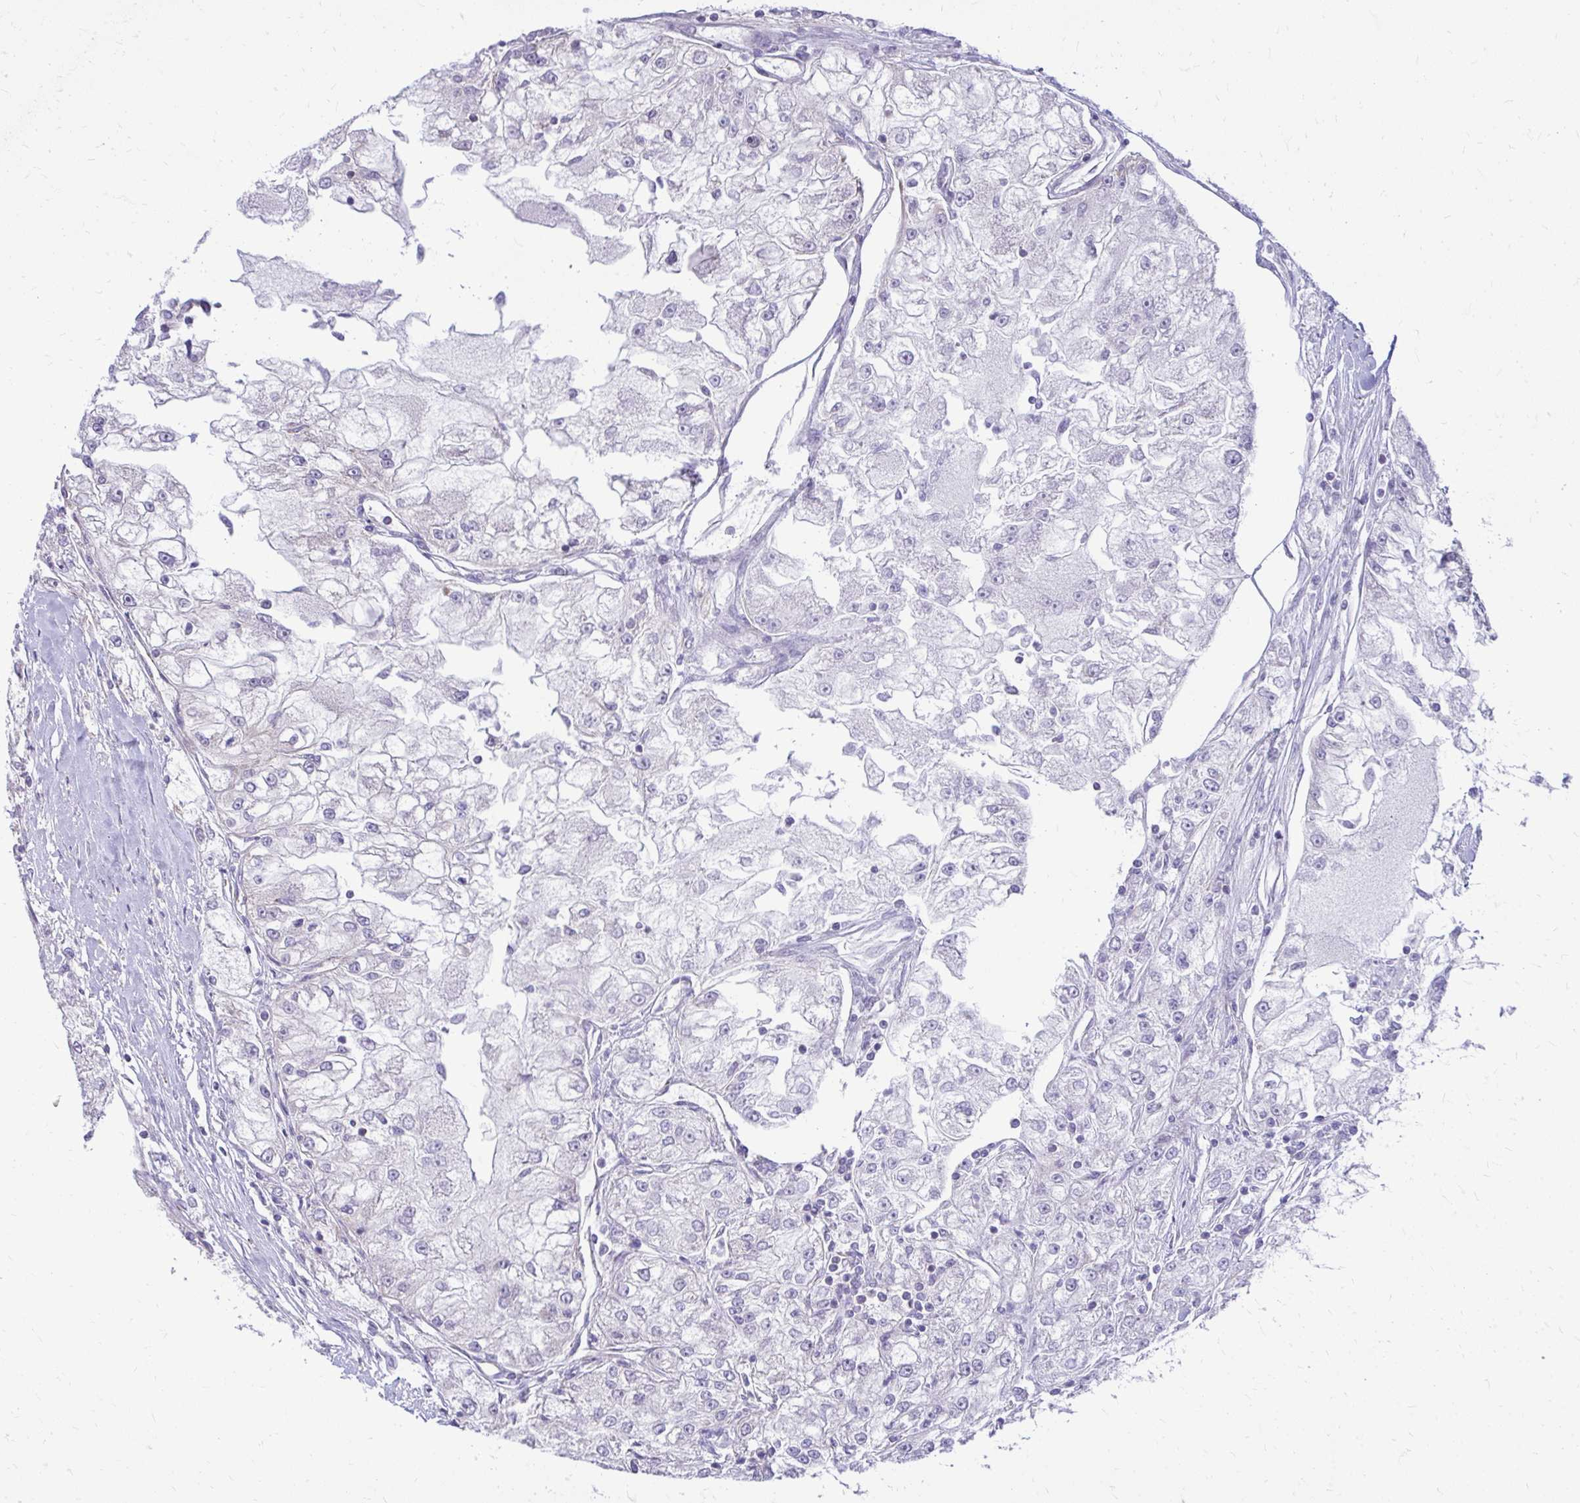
{"staining": {"intensity": "negative", "quantity": "none", "location": "none"}, "tissue": "renal cancer", "cell_type": "Tumor cells", "image_type": "cancer", "snomed": [{"axis": "morphology", "description": "Adenocarcinoma, NOS"}, {"axis": "topography", "description": "Kidney"}], "caption": "The image shows no staining of tumor cells in renal cancer (adenocarcinoma).", "gene": "GPRIN3", "patient": {"sex": "female", "age": 72}}